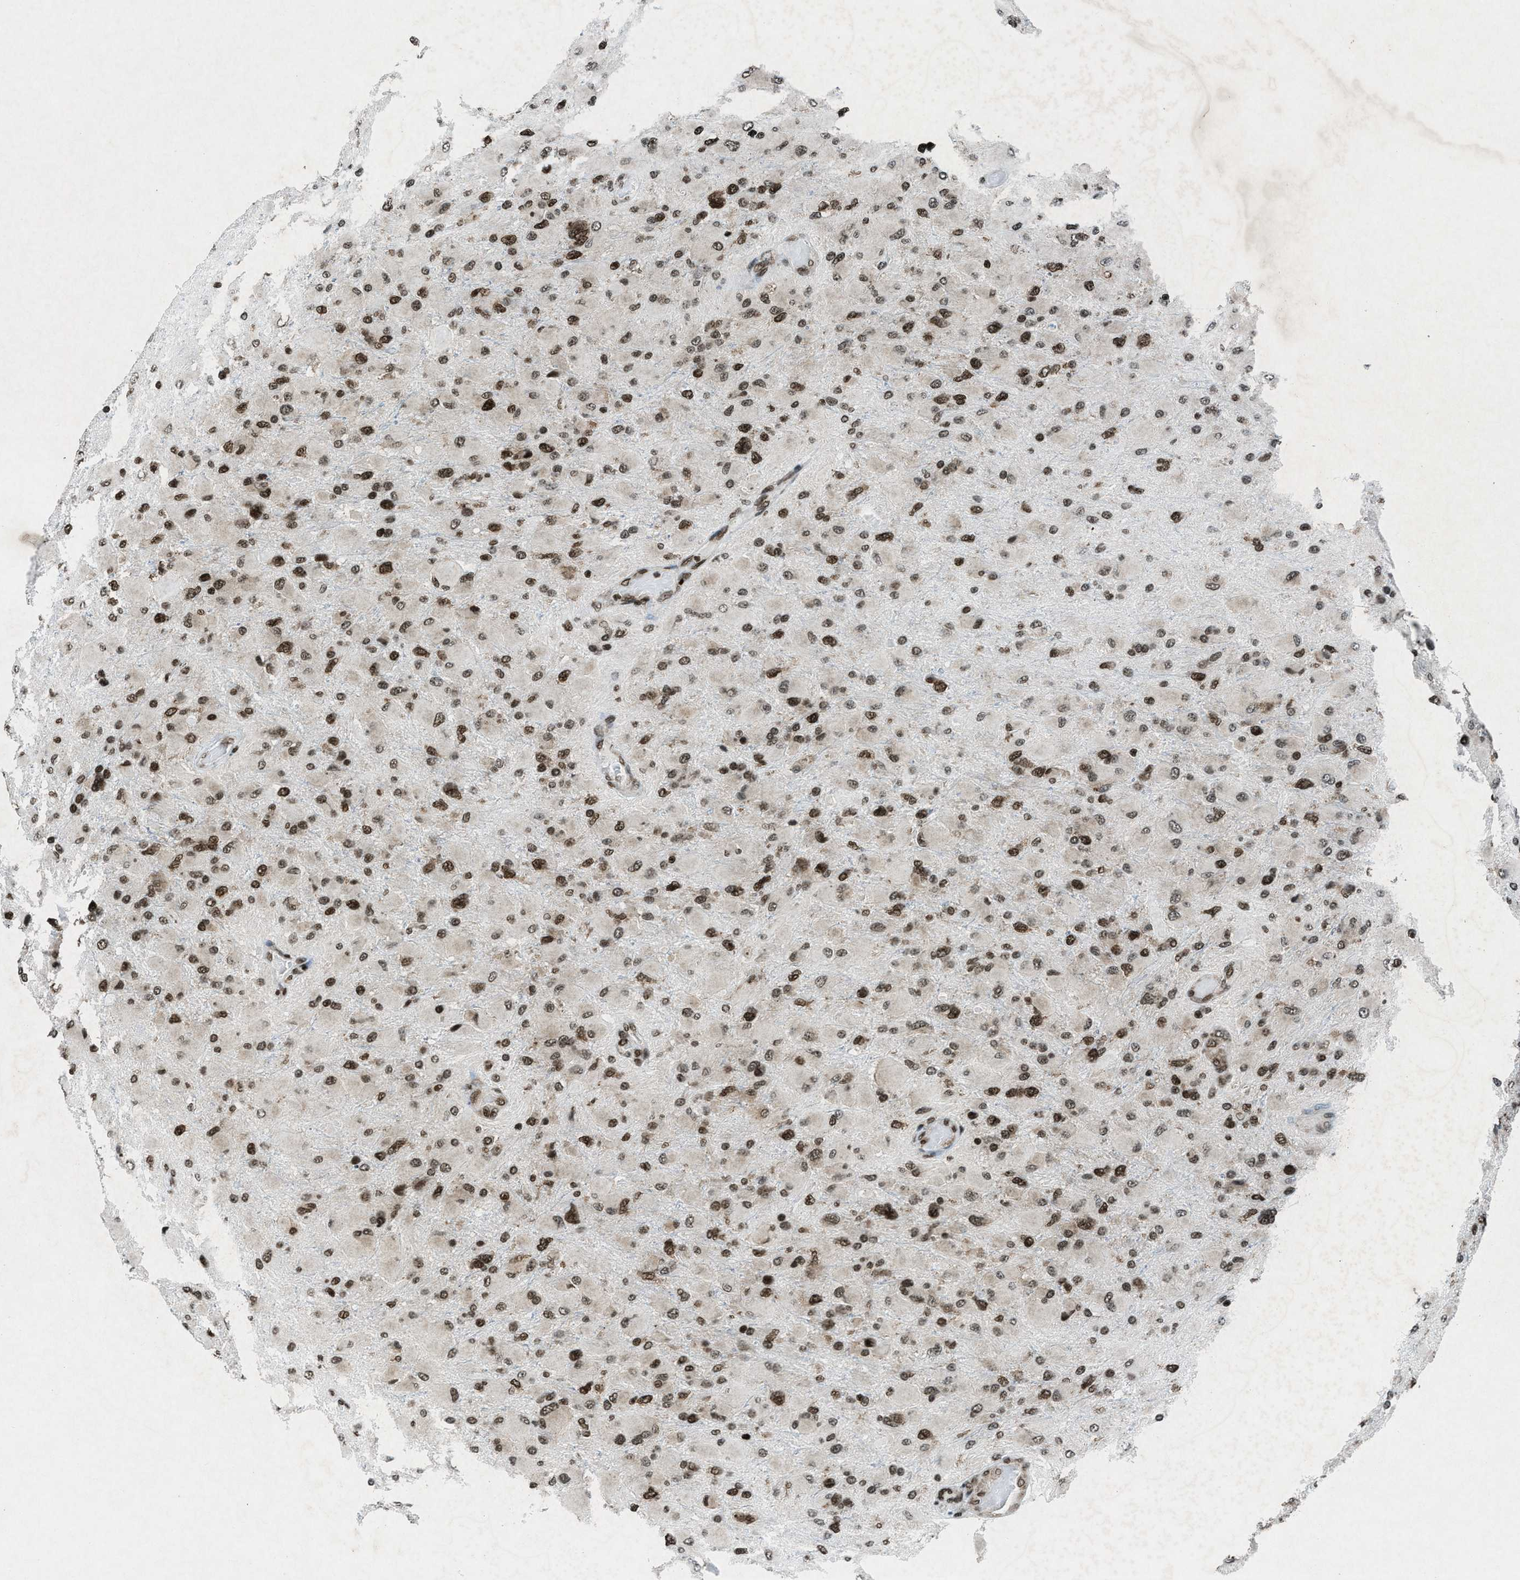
{"staining": {"intensity": "moderate", "quantity": ">75%", "location": "nuclear"}, "tissue": "glioma", "cell_type": "Tumor cells", "image_type": "cancer", "snomed": [{"axis": "morphology", "description": "Glioma, malignant, High grade"}, {"axis": "topography", "description": "Cerebral cortex"}], "caption": "Glioma stained with immunohistochemistry (IHC) shows moderate nuclear staining in approximately >75% of tumor cells. The protein of interest is stained brown, and the nuclei are stained in blue (DAB IHC with brightfield microscopy, high magnification).", "gene": "NXF1", "patient": {"sex": "female", "age": 36}}